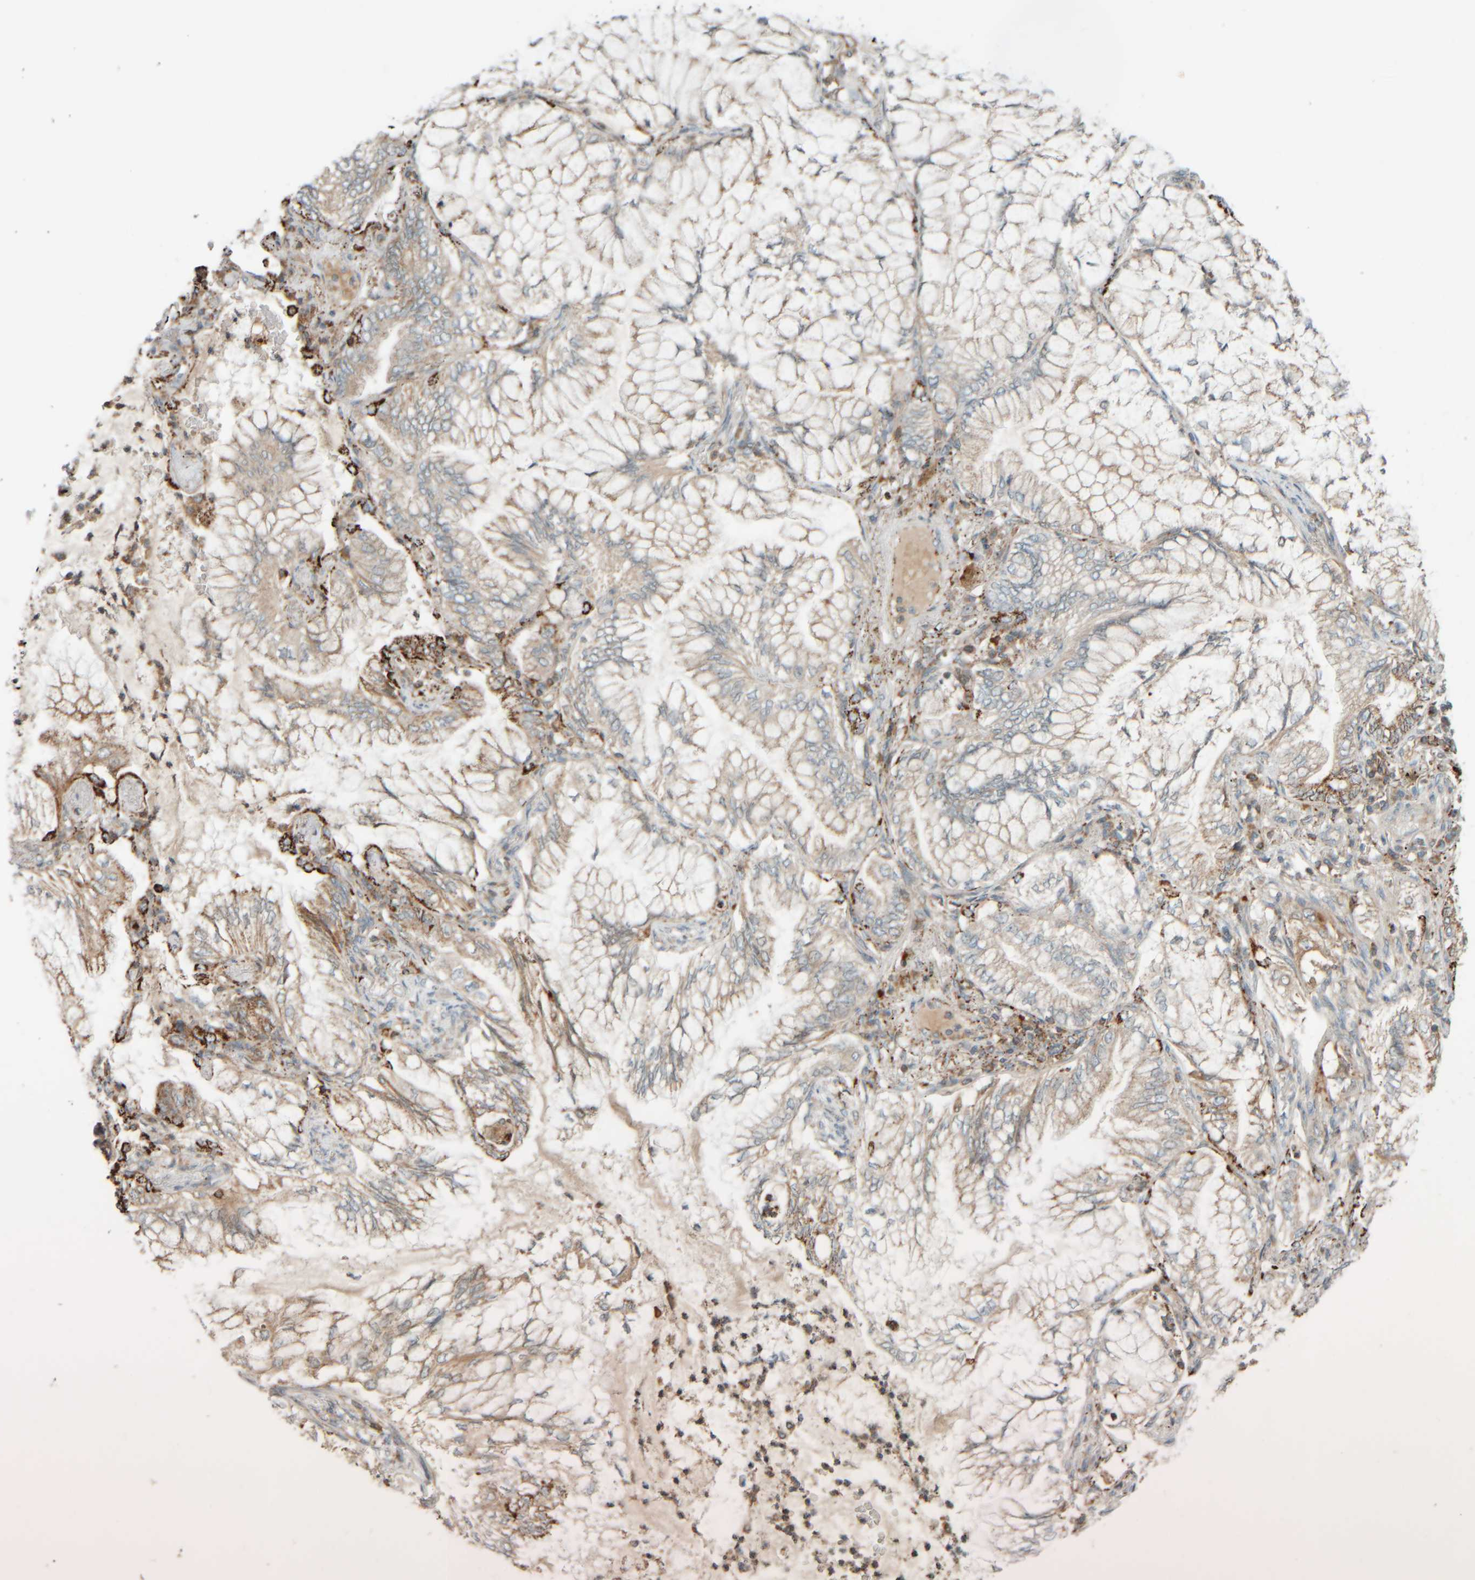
{"staining": {"intensity": "strong", "quantity": "25%-75%", "location": "cytoplasmic/membranous"}, "tissue": "lung cancer", "cell_type": "Tumor cells", "image_type": "cancer", "snomed": [{"axis": "morphology", "description": "Adenocarcinoma, NOS"}, {"axis": "topography", "description": "Lung"}], "caption": "An immunohistochemistry (IHC) histopathology image of tumor tissue is shown. Protein staining in brown shows strong cytoplasmic/membranous positivity in lung cancer within tumor cells.", "gene": "SPAG5", "patient": {"sex": "female", "age": 70}}